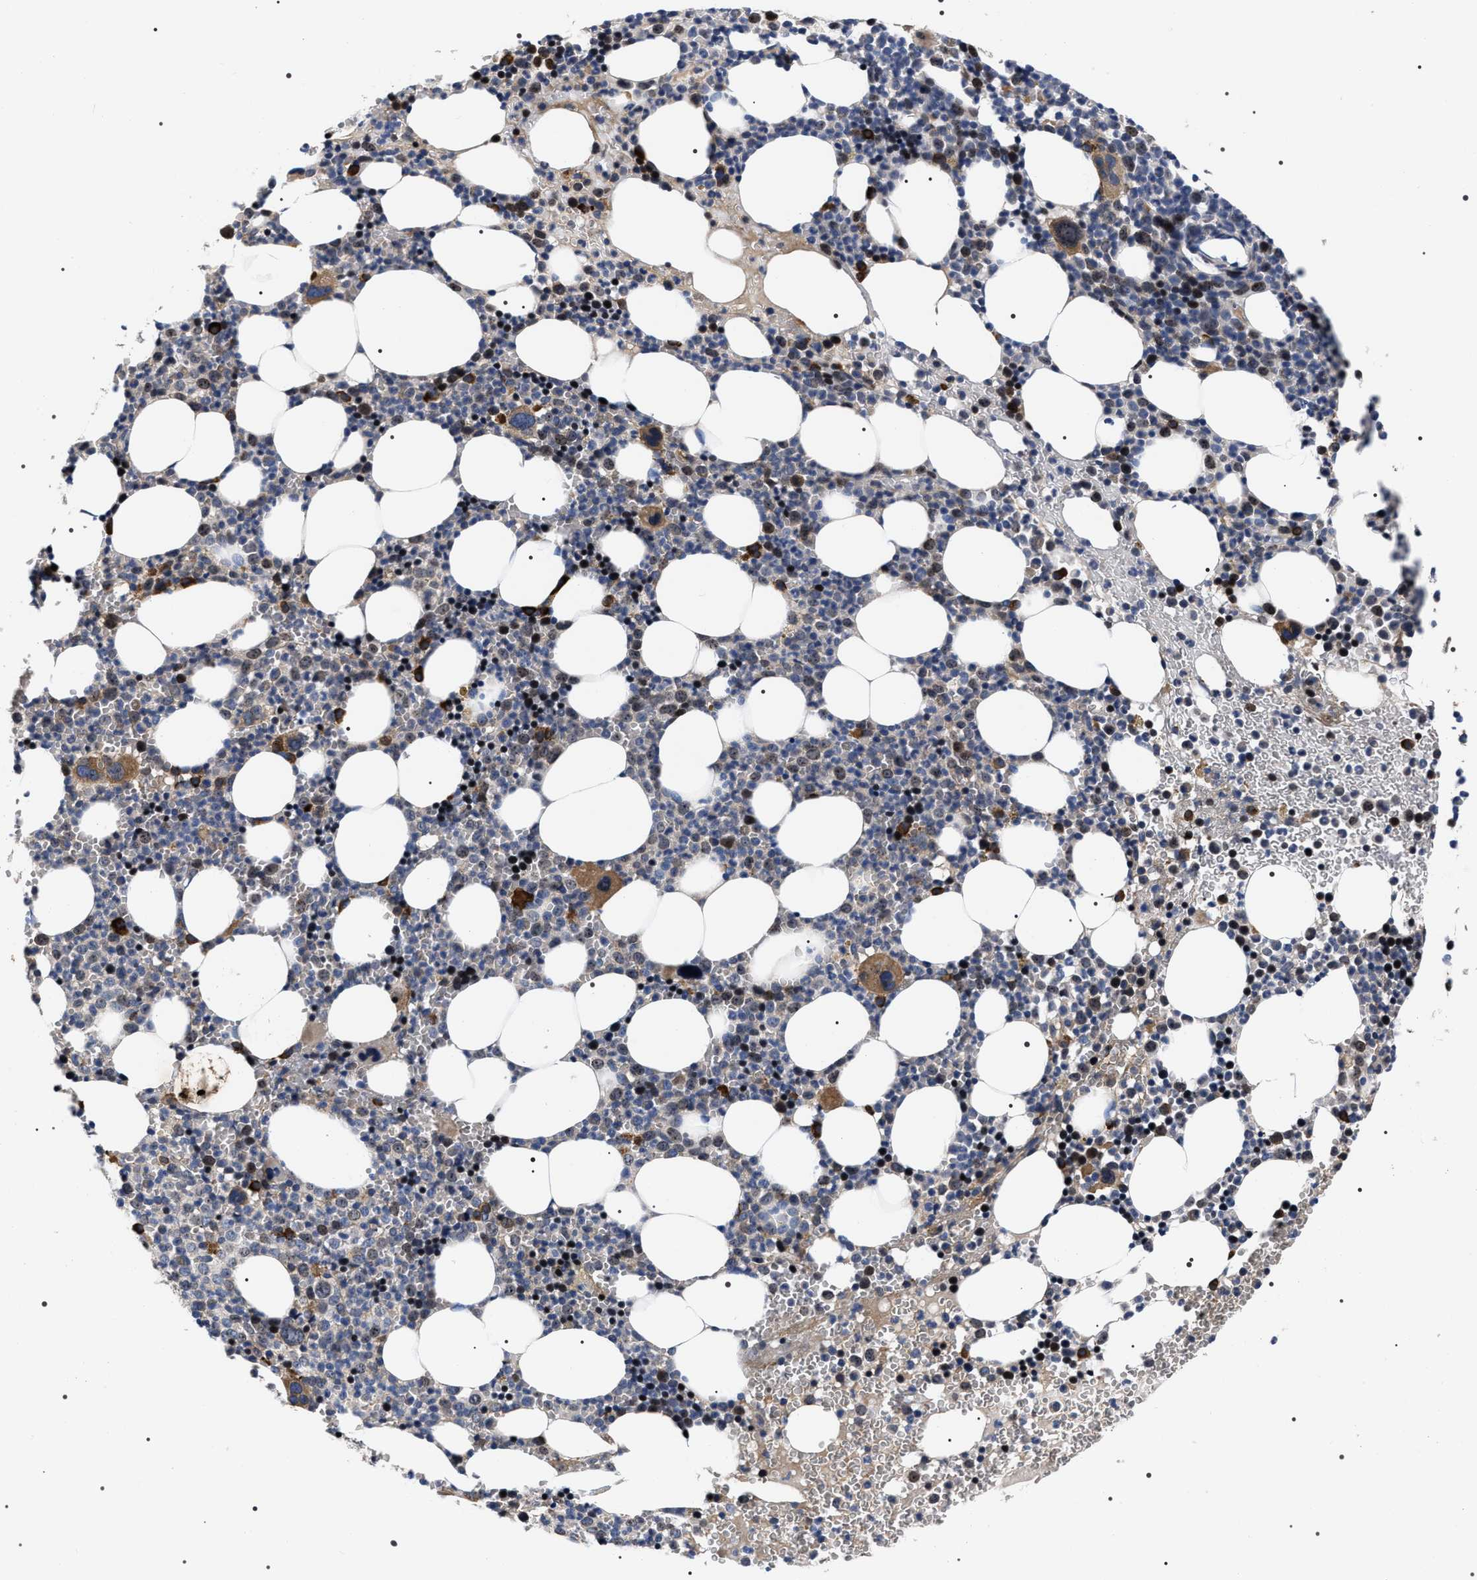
{"staining": {"intensity": "moderate", "quantity": "<25%", "location": "cytoplasmic/membranous"}, "tissue": "bone marrow", "cell_type": "Hematopoietic cells", "image_type": "normal", "snomed": [{"axis": "morphology", "description": "Normal tissue, NOS"}, {"axis": "morphology", "description": "Inflammation, NOS"}, {"axis": "topography", "description": "Bone marrow"}], "caption": "Immunohistochemistry histopathology image of normal bone marrow stained for a protein (brown), which reveals low levels of moderate cytoplasmic/membranous staining in about <25% of hematopoietic cells.", "gene": "MIS18A", "patient": {"sex": "female", "age": 67}}